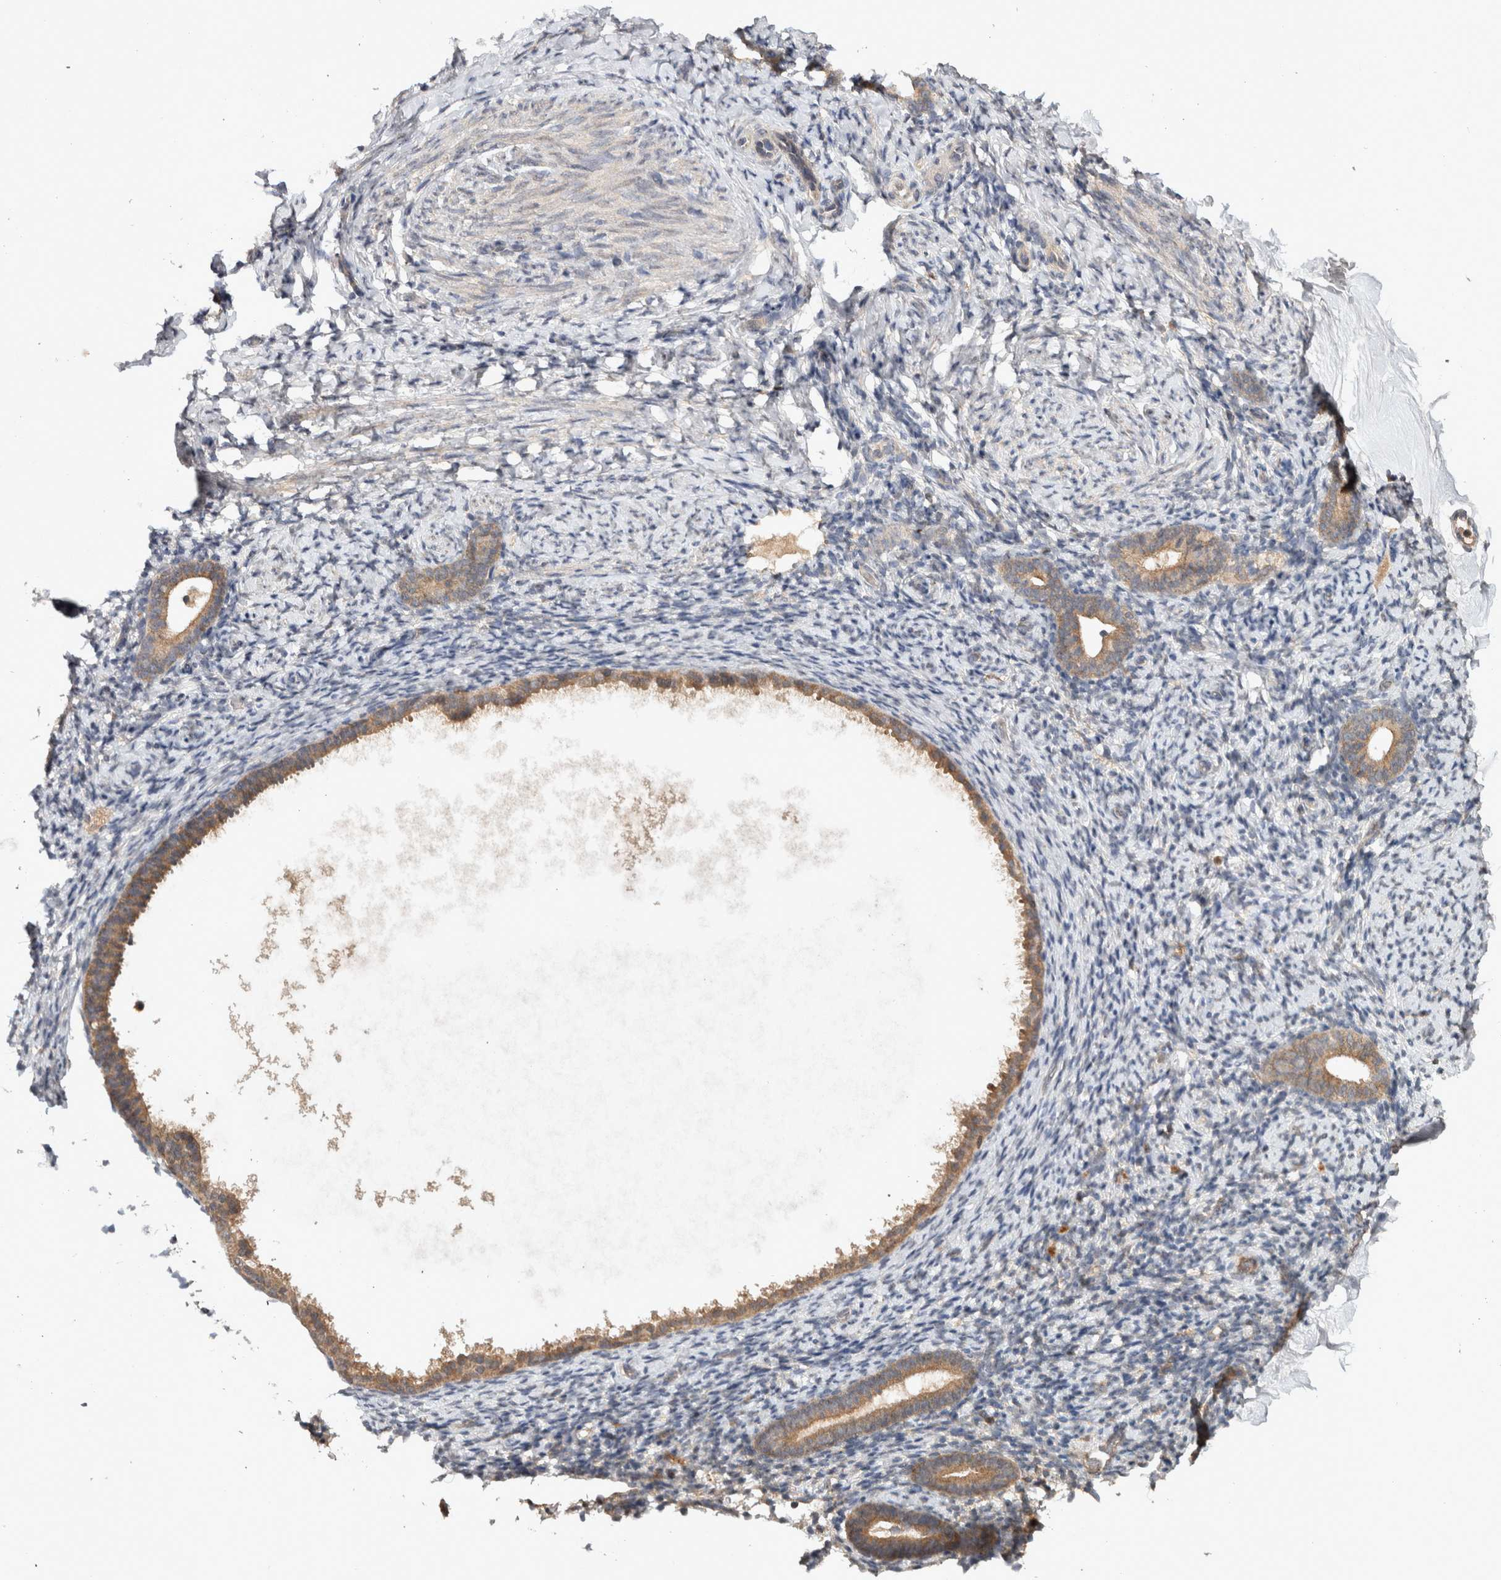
{"staining": {"intensity": "weak", "quantity": "25%-75%", "location": "cytoplasmic/membranous"}, "tissue": "endometrium", "cell_type": "Cells in endometrial stroma", "image_type": "normal", "snomed": [{"axis": "morphology", "description": "Normal tissue, NOS"}, {"axis": "topography", "description": "Endometrium"}], "caption": "Immunohistochemical staining of normal endometrium exhibits 25%-75% levels of weak cytoplasmic/membranous protein staining in approximately 25%-75% of cells in endometrial stroma.", "gene": "HMOX2", "patient": {"sex": "female", "age": 51}}